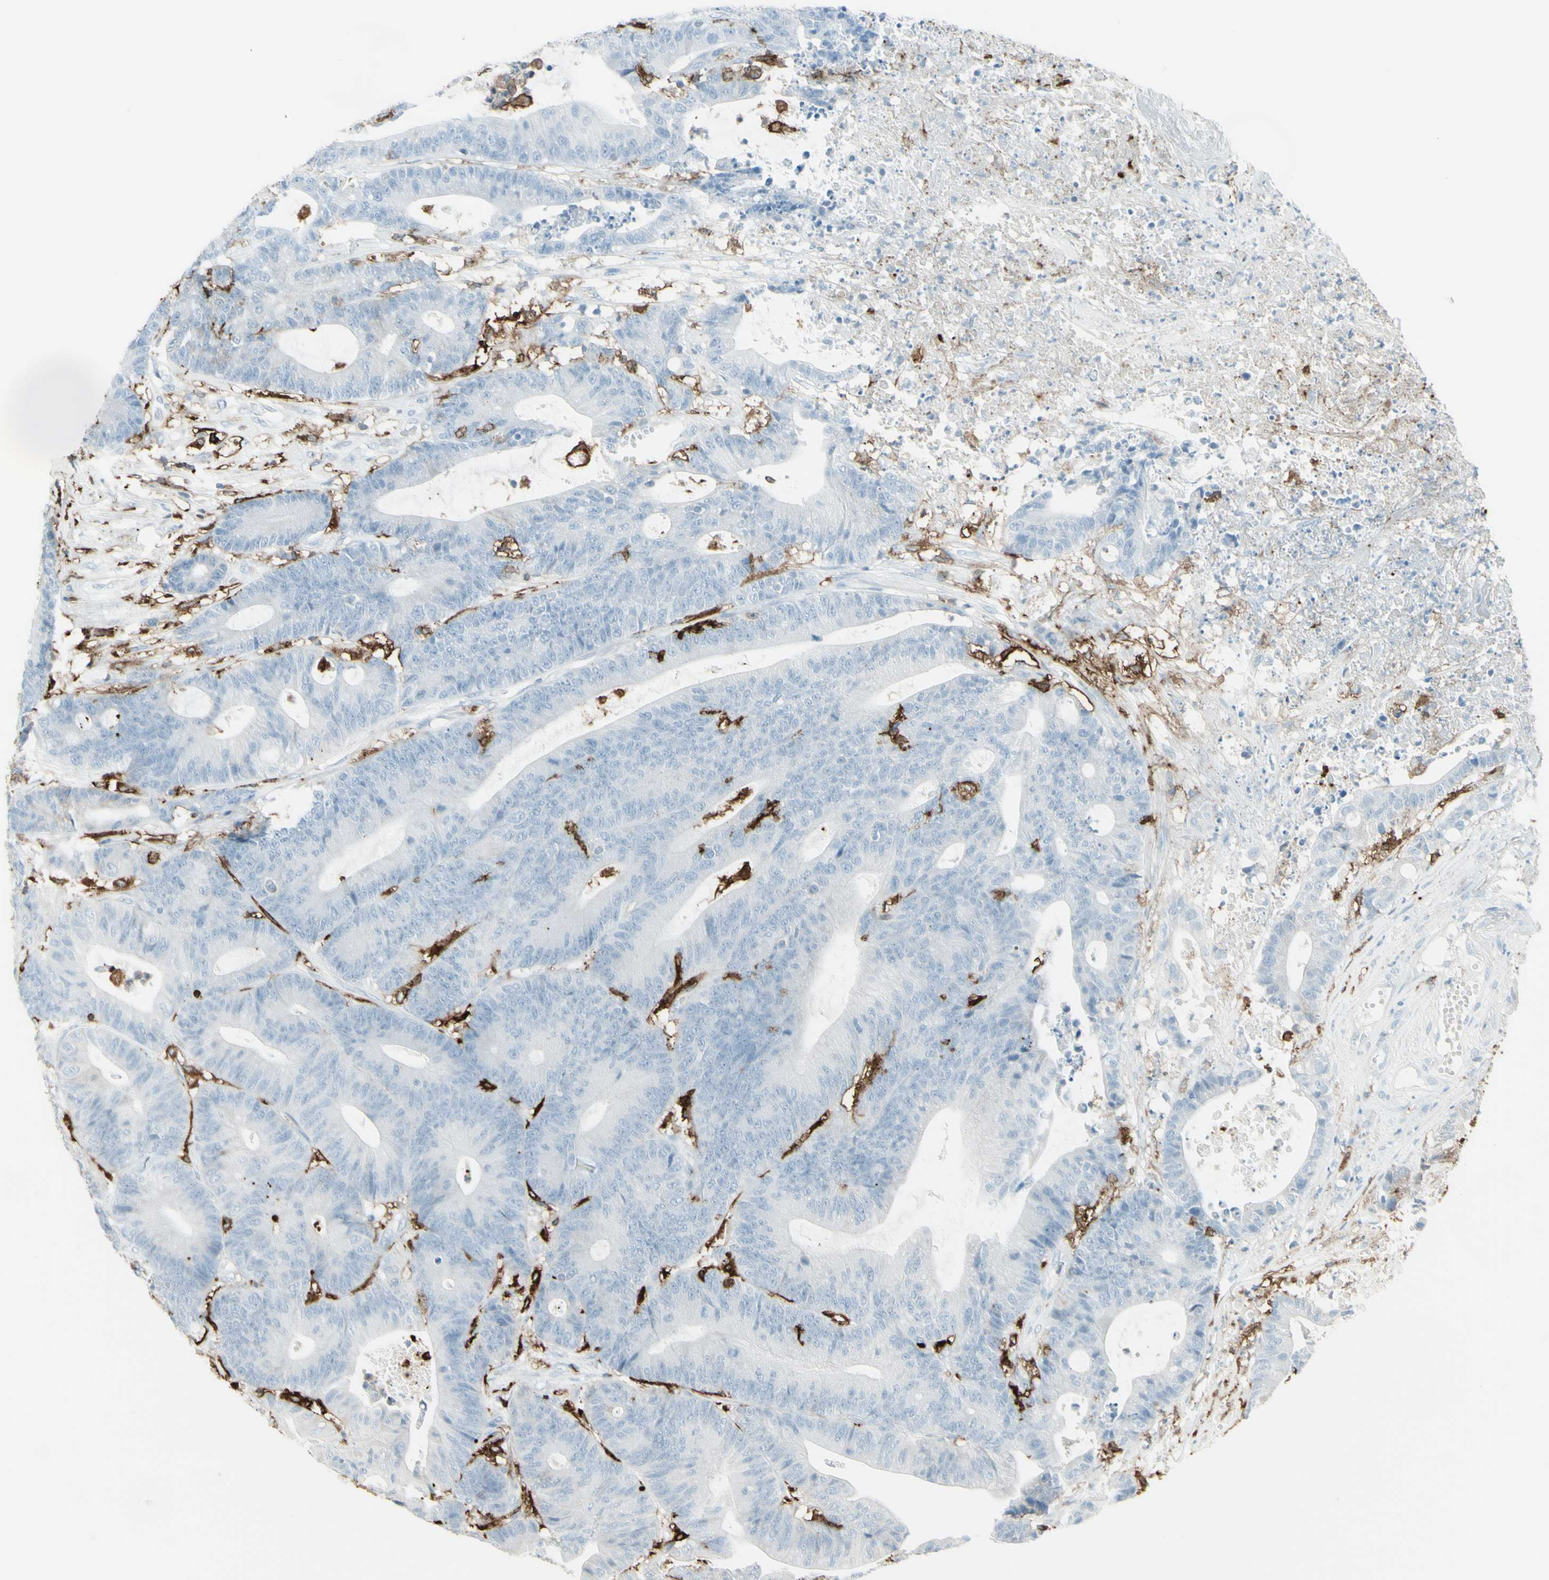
{"staining": {"intensity": "negative", "quantity": "none", "location": "none"}, "tissue": "colorectal cancer", "cell_type": "Tumor cells", "image_type": "cancer", "snomed": [{"axis": "morphology", "description": "Adenocarcinoma, NOS"}, {"axis": "topography", "description": "Colon"}], "caption": "Immunohistochemistry (IHC) histopathology image of neoplastic tissue: adenocarcinoma (colorectal) stained with DAB shows no significant protein expression in tumor cells.", "gene": "HLA-DPB1", "patient": {"sex": "female", "age": 84}}